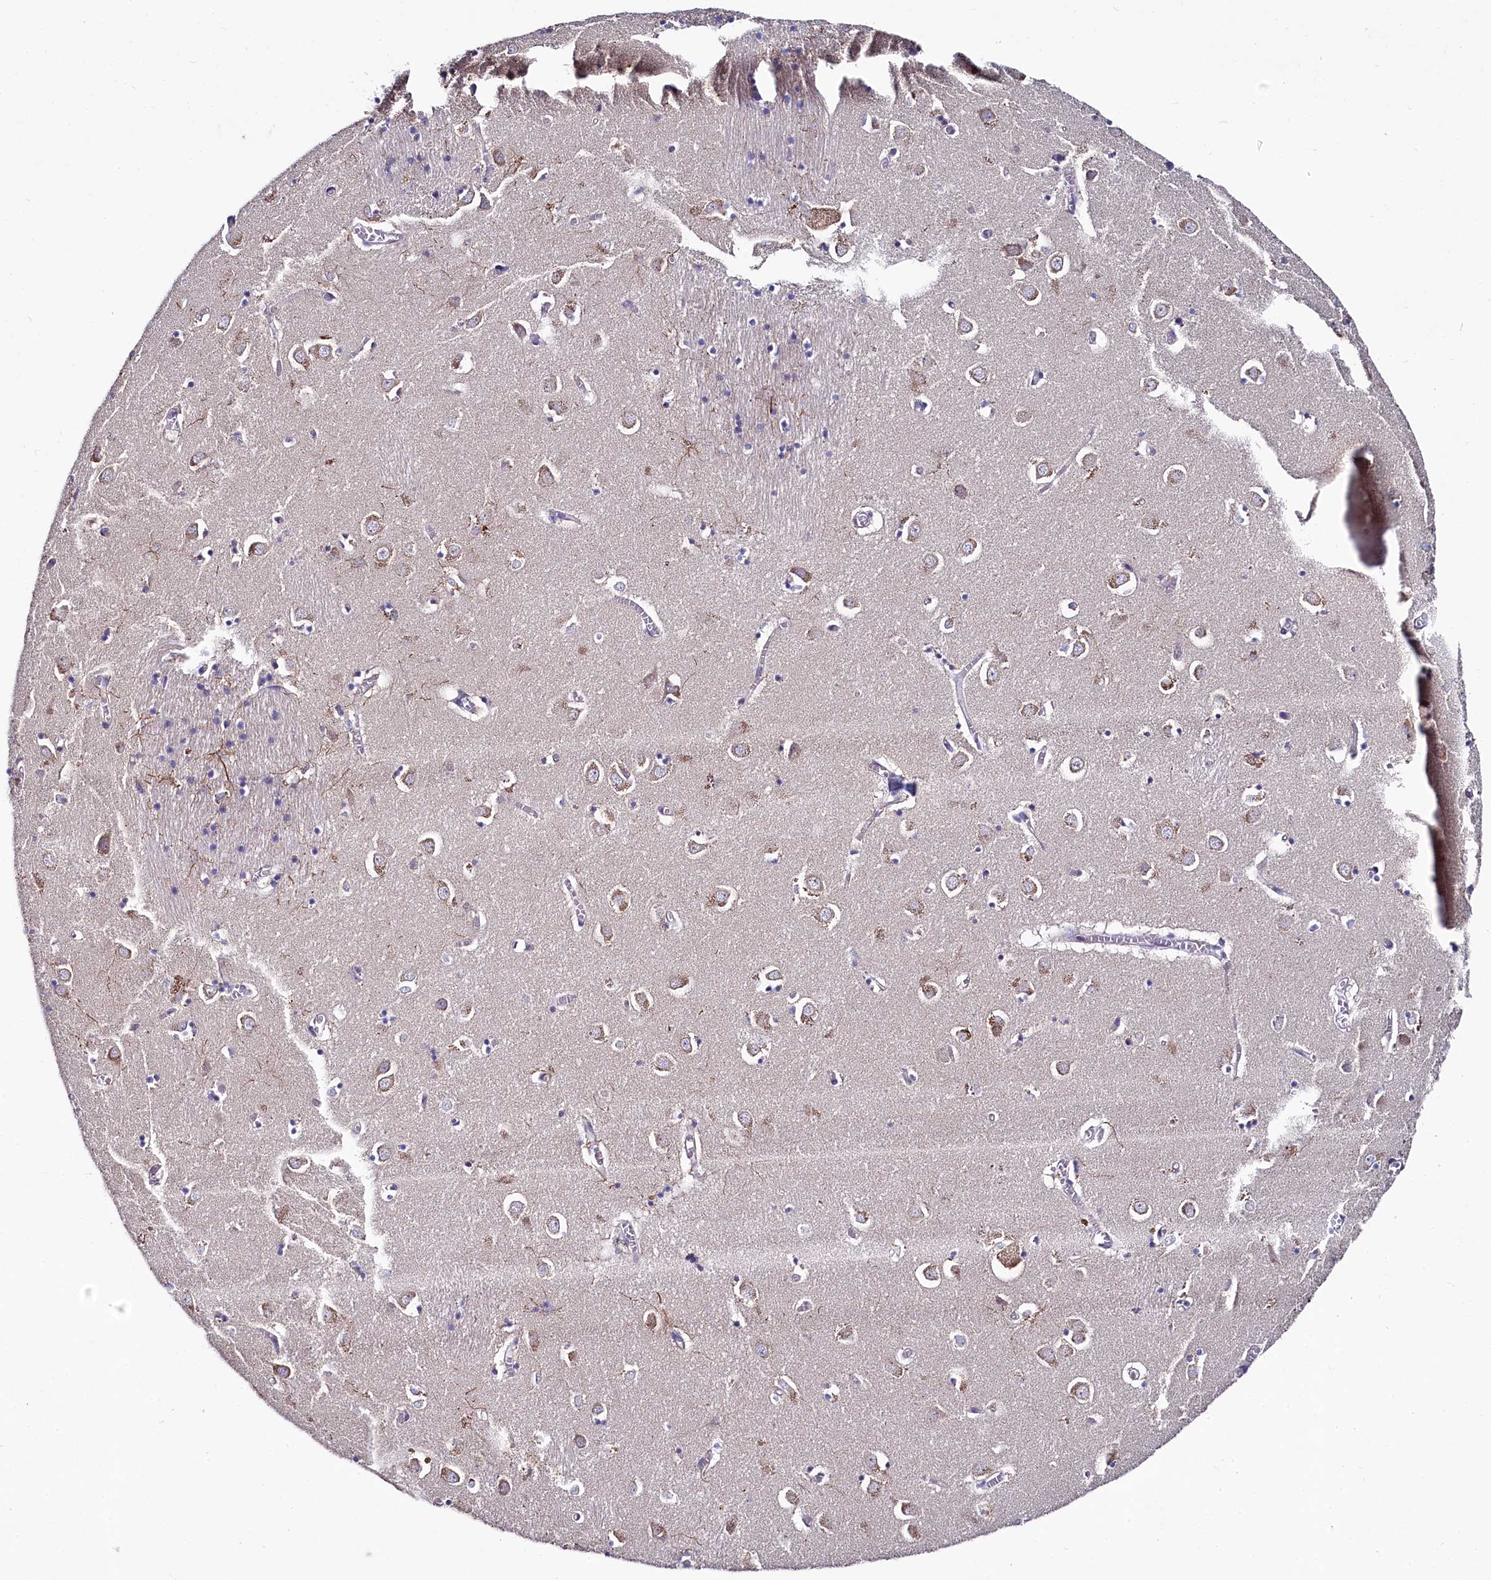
{"staining": {"intensity": "negative", "quantity": "none", "location": "none"}, "tissue": "caudate", "cell_type": "Glial cells", "image_type": "normal", "snomed": [{"axis": "morphology", "description": "Normal tissue, NOS"}, {"axis": "topography", "description": "Lateral ventricle wall"}], "caption": "Immunohistochemistry of unremarkable human caudate reveals no expression in glial cells. (DAB (3,3'-diaminobenzidine) immunohistochemistry (IHC), high magnification).", "gene": "MRPL57", "patient": {"sex": "male", "age": 70}}